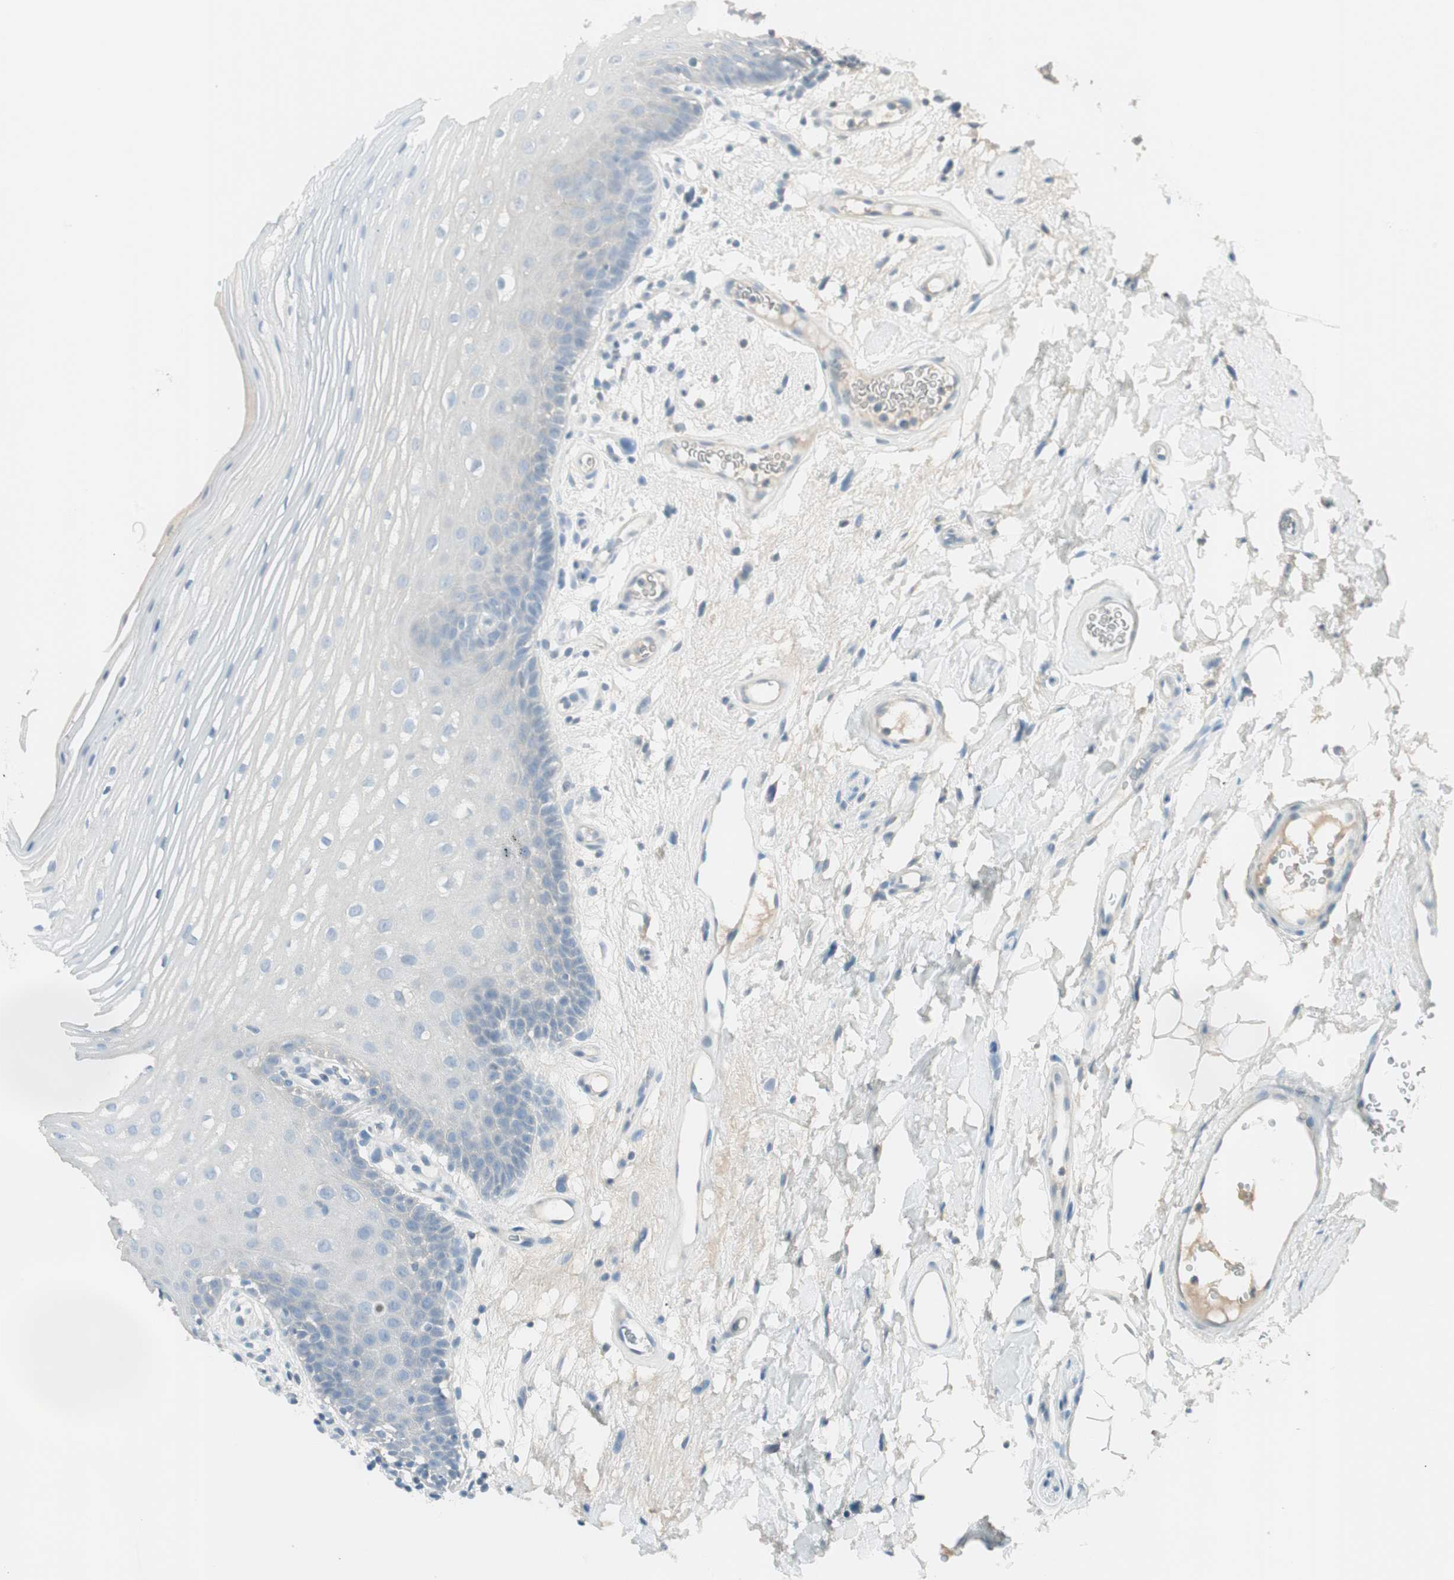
{"staining": {"intensity": "negative", "quantity": "none", "location": "none"}, "tissue": "oral mucosa", "cell_type": "Squamous epithelial cells", "image_type": "normal", "snomed": [{"axis": "morphology", "description": "Normal tissue, NOS"}, {"axis": "morphology", "description": "Squamous cell carcinoma, NOS"}, {"axis": "topography", "description": "Skeletal muscle"}, {"axis": "topography", "description": "Oral tissue"}], "caption": "An image of oral mucosa stained for a protein exhibits no brown staining in squamous epithelial cells.", "gene": "ITLN2", "patient": {"sex": "male", "age": 71}}